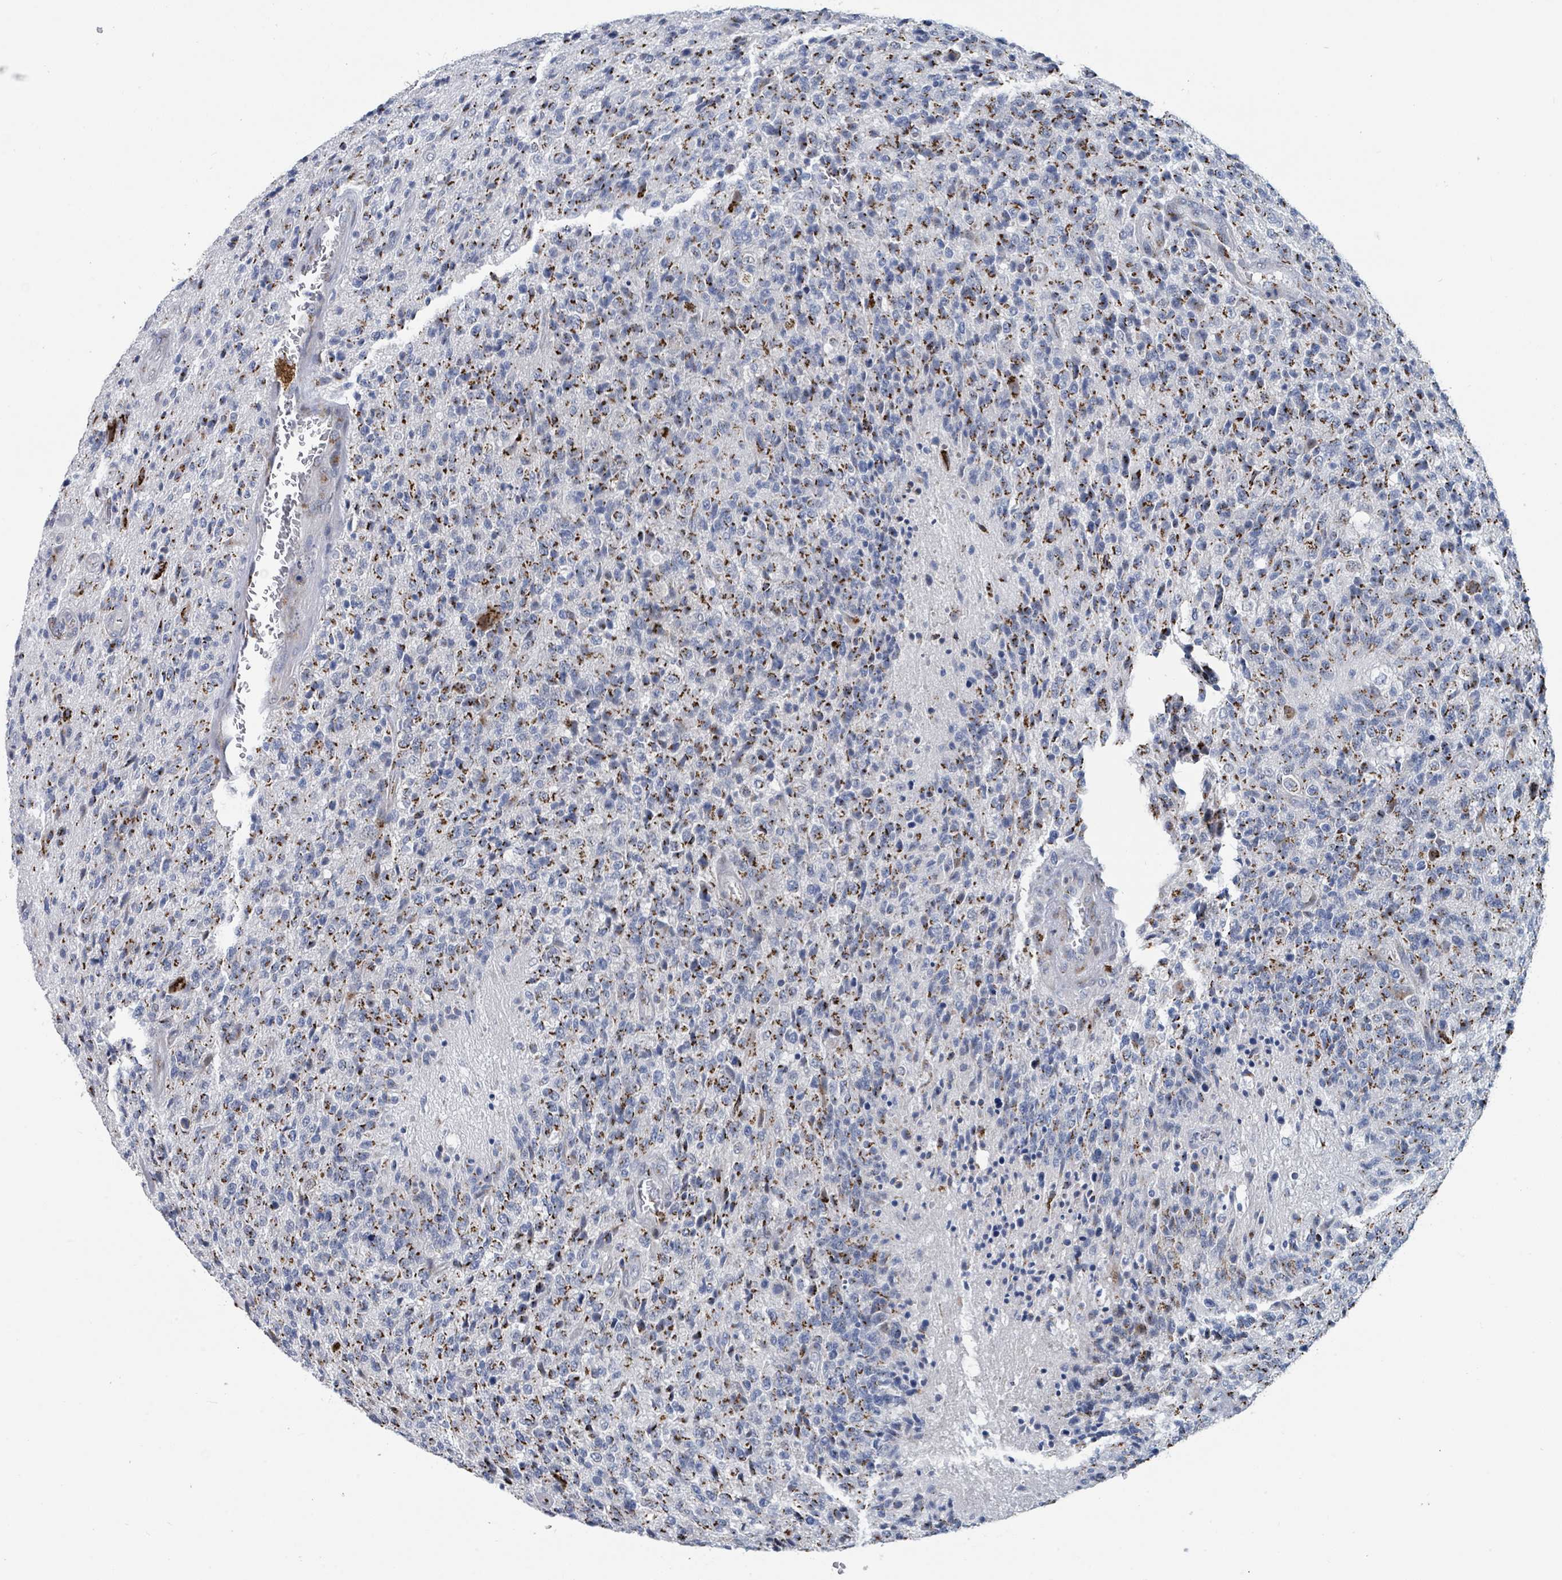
{"staining": {"intensity": "strong", "quantity": "25%-75%", "location": "cytoplasmic/membranous"}, "tissue": "glioma", "cell_type": "Tumor cells", "image_type": "cancer", "snomed": [{"axis": "morphology", "description": "Glioma, malignant, High grade"}, {"axis": "topography", "description": "Brain"}], "caption": "The photomicrograph shows immunohistochemical staining of malignant glioma (high-grade). There is strong cytoplasmic/membranous expression is identified in approximately 25%-75% of tumor cells.", "gene": "DCAF5", "patient": {"sex": "male", "age": 36}}